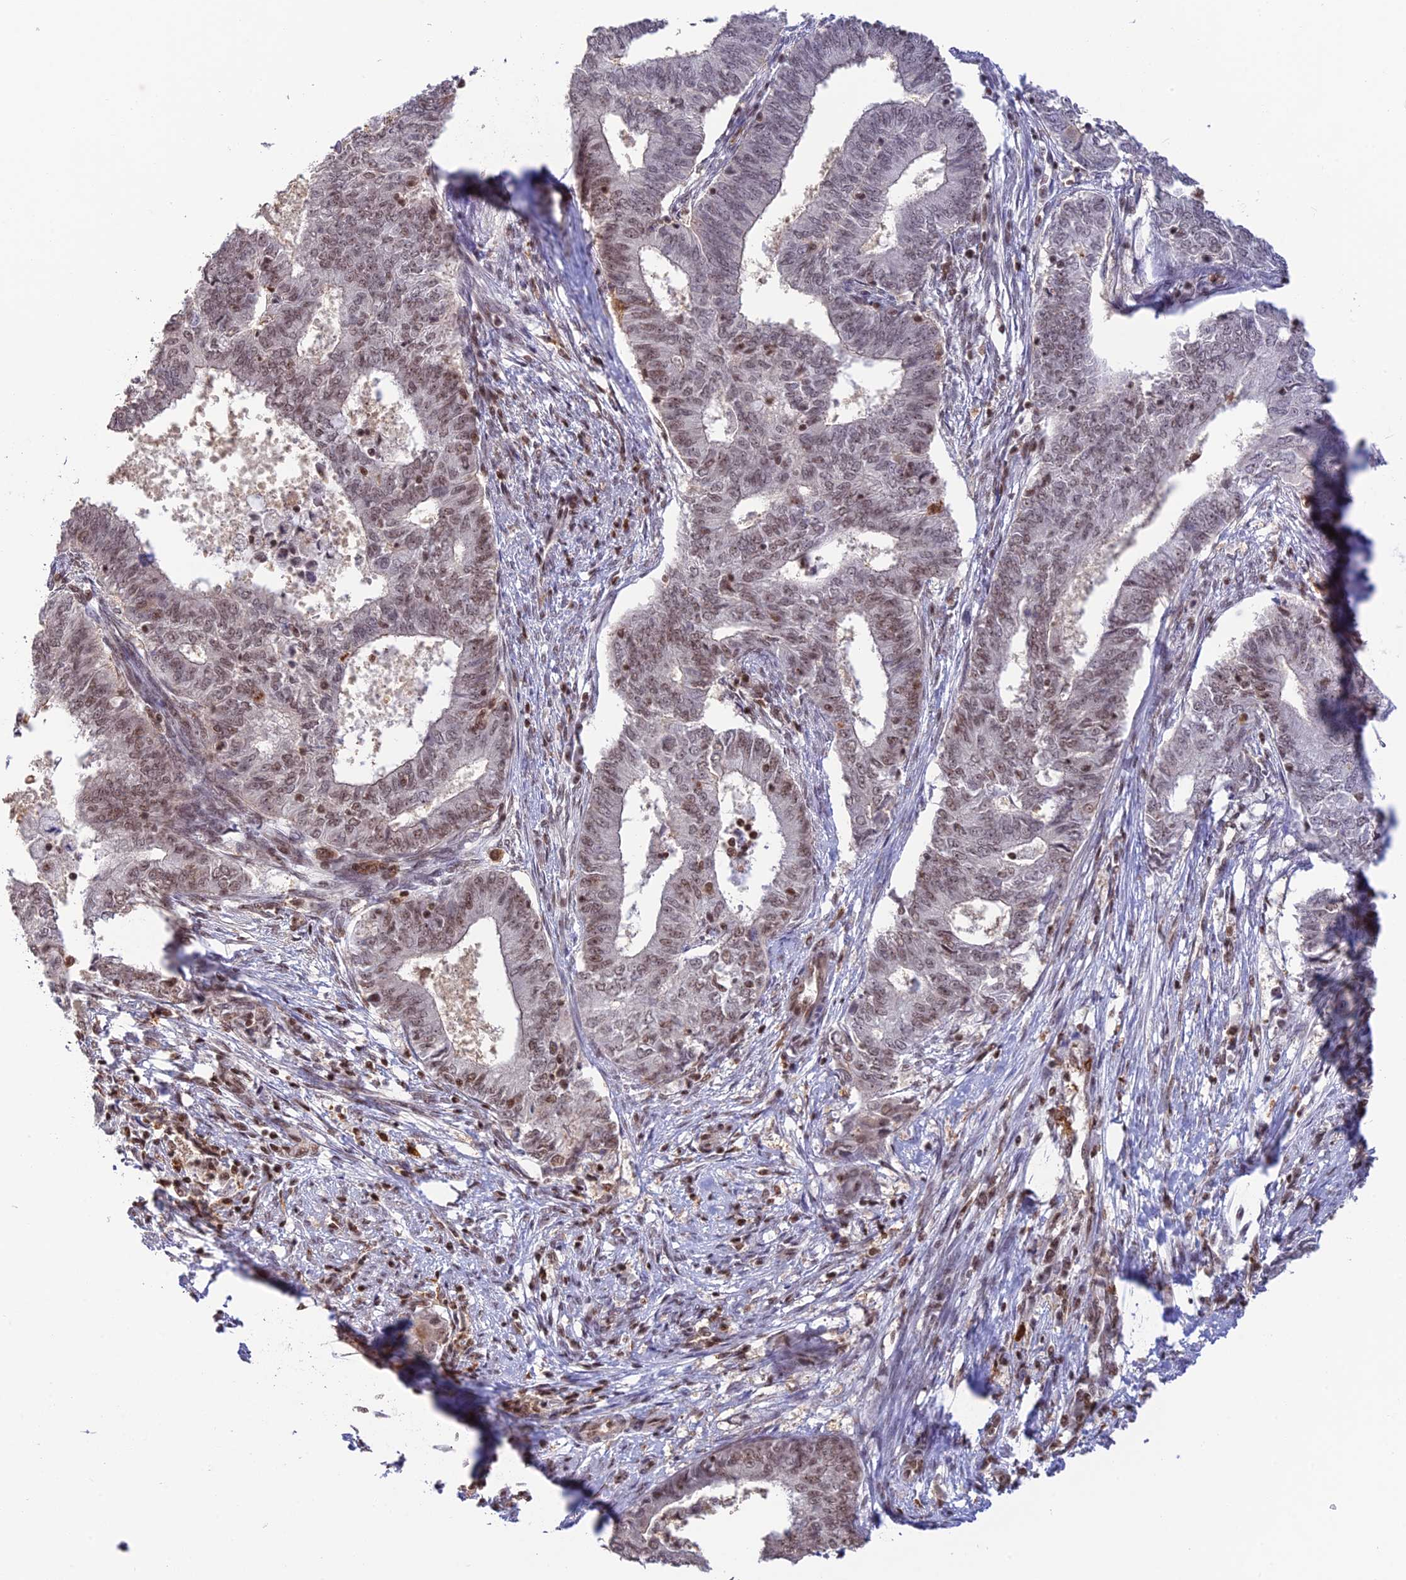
{"staining": {"intensity": "moderate", "quantity": ">75%", "location": "nuclear"}, "tissue": "endometrial cancer", "cell_type": "Tumor cells", "image_type": "cancer", "snomed": [{"axis": "morphology", "description": "Adenocarcinoma, NOS"}, {"axis": "topography", "description": "Endometrium"}], "caption": "IHC photomicrograph of neoplastic tissue: human endometrial cancer (adenocarcinoma) stained using IHC reveals medium levels of moderate protein expression localized specifically in the nuclear of tumor cells, appearing as a nuclear brown color.", "gene": "THAP11", "patient": {"sex": "female", "age": 62}}